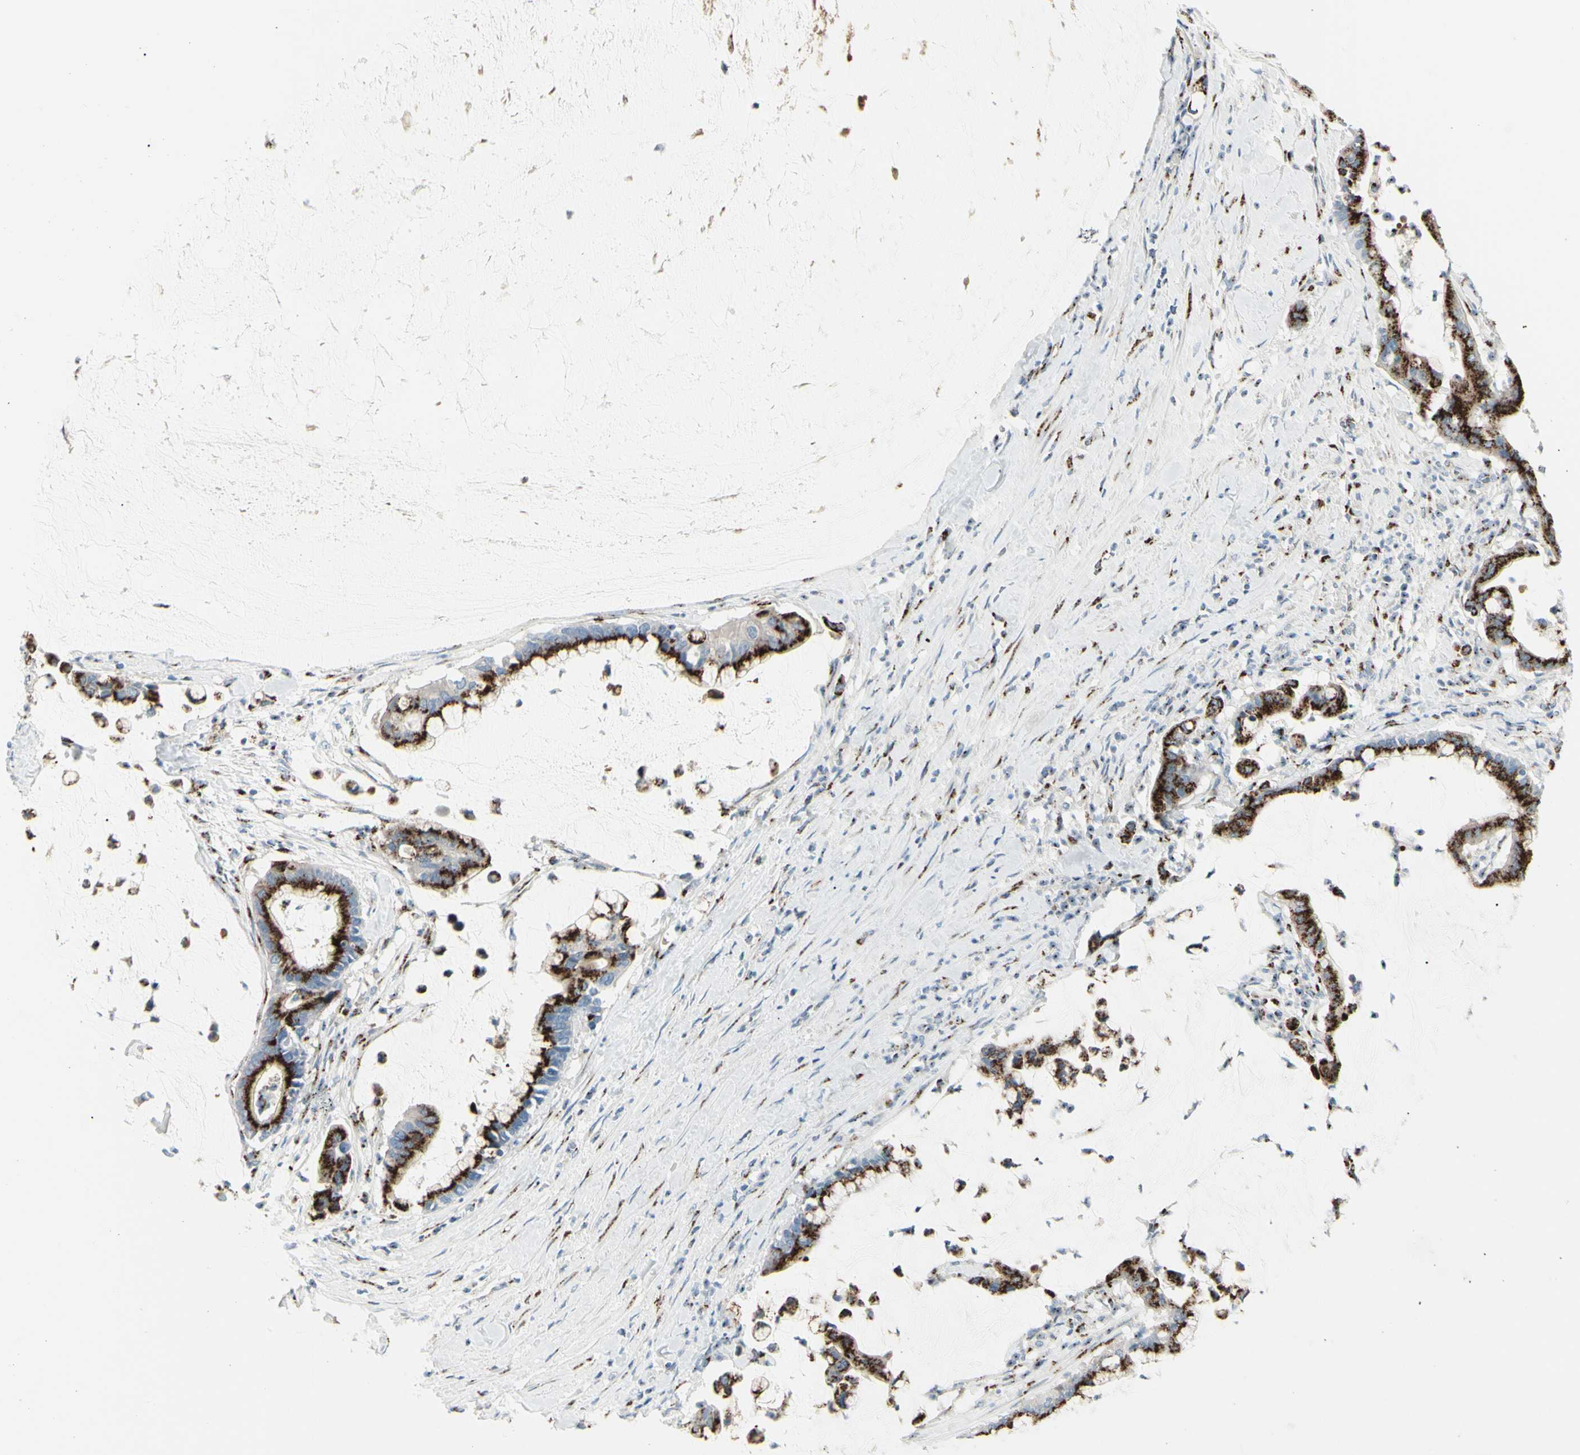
{"staining": {"intensity": "strong", "quantity": ">75%", "location": "cytoplasmic/membranous"}, "tissue": "pancreatic cancer", "cell_type": "Tumor cells", "image_type": "cancer", "snomed": [{"axis": "morphology", "description": "Adenocarcinoma, NOS"}, {"axis": "topography", "description": "Pancreas"}], "caption": "Immunohistochemistry (IHC) of pancreatic adenocarcinoma demonstrates high levels of strong cytoplasmic/membranous expression in about >75% of tumor cells.", "gene": "B4GALT1", "patient": {"sex": "male", "age": 41}}